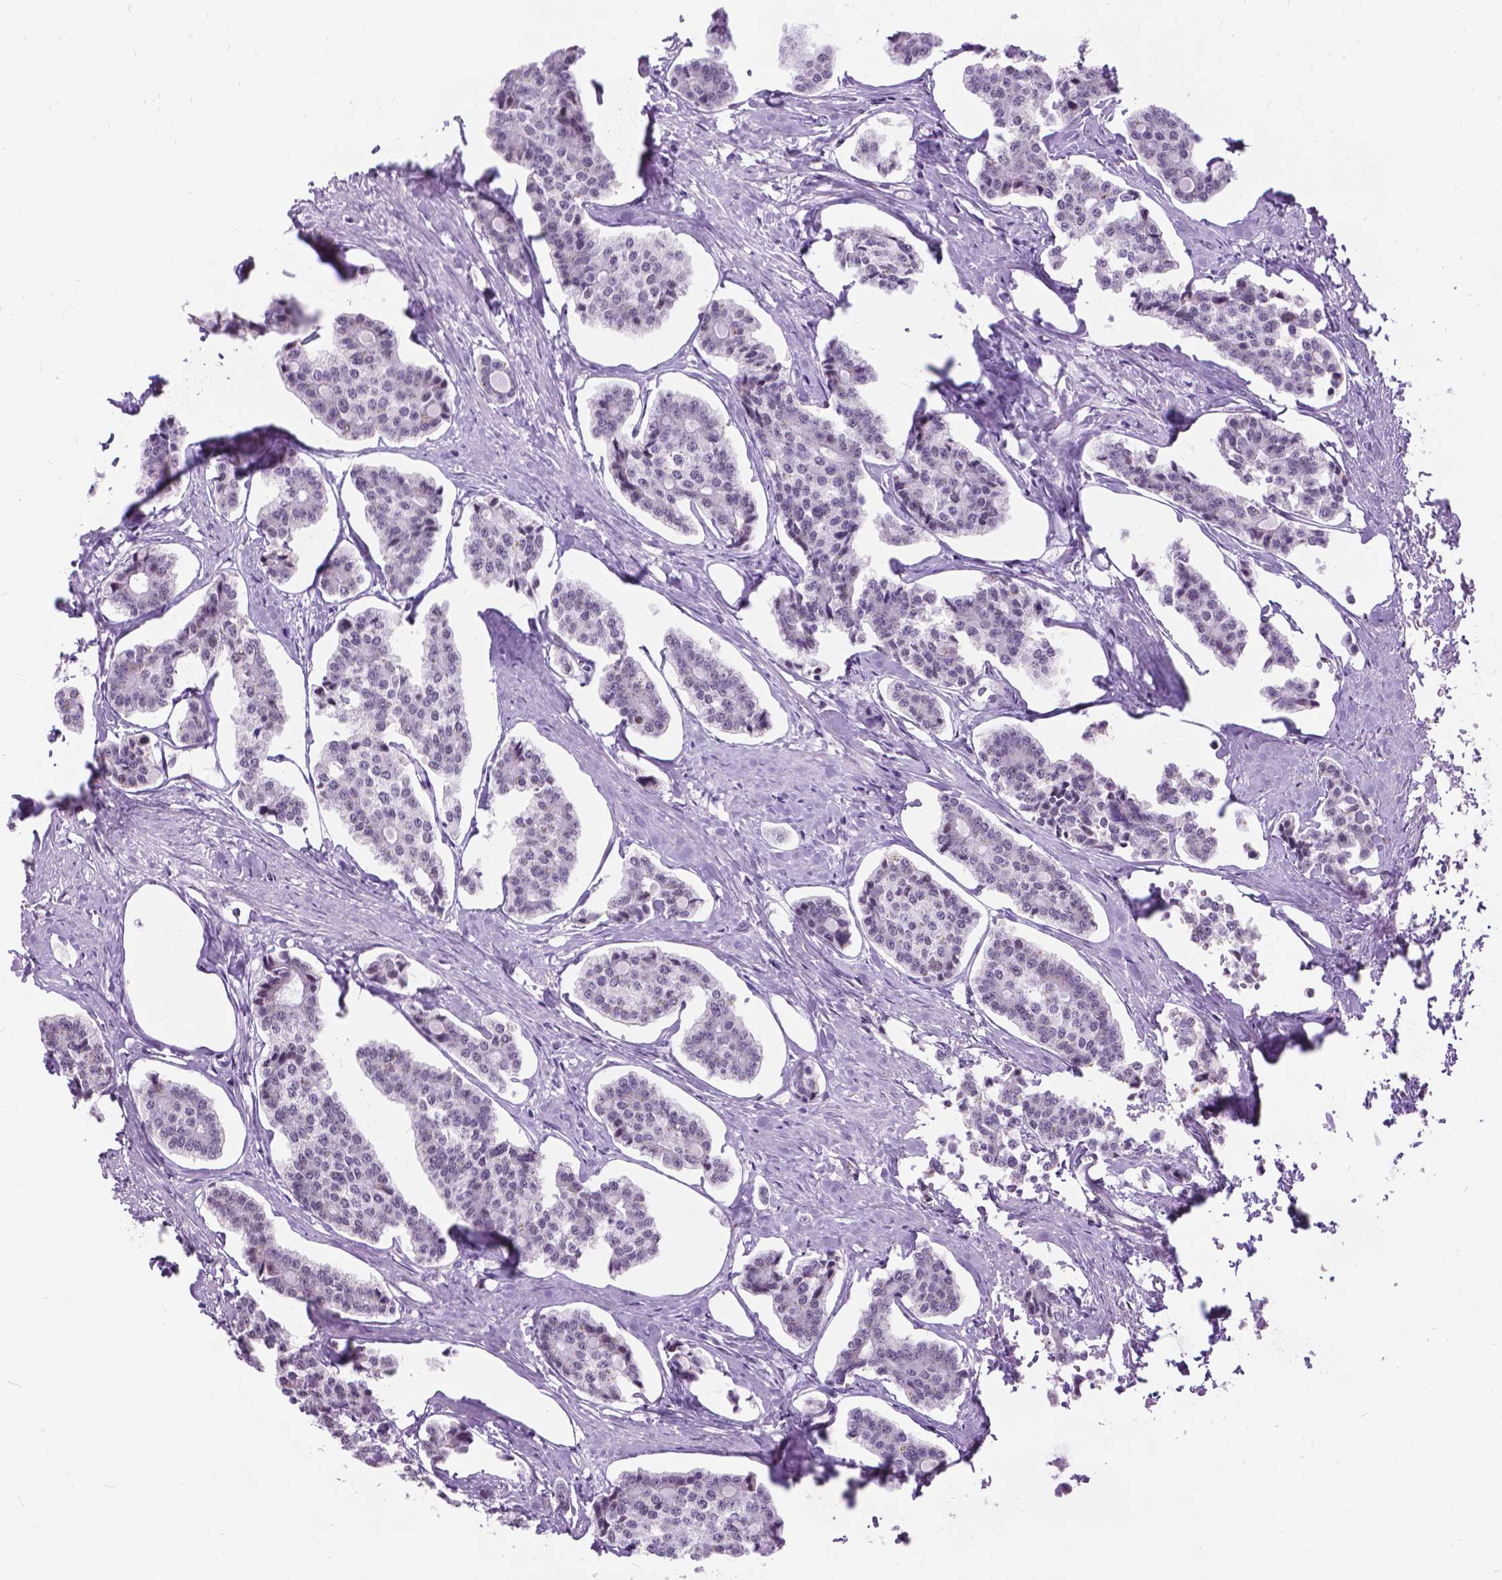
{"staining": {"intensity": "negative", "quantity": "none", "location": "none"}, "tissue": "carcinoid", "cell_type": "Tumor cells", "image_type": "cancer", "snomed": [{"axis": "morphology", "description": "Carcinoid, malignant, NOS"}, {"axis": "topography", "description": "Small intestine"}], "caption": "This is a image of immunohistochemistry staining of carcinoid, which shows no positivity in tumor cells. Brightfield microscopy of IHC stained with DAB (brown) and hematoxylin (blue), captured at high magnification.", "gene": "PROB1", "patient": {"sex": "female", "age": 65}}